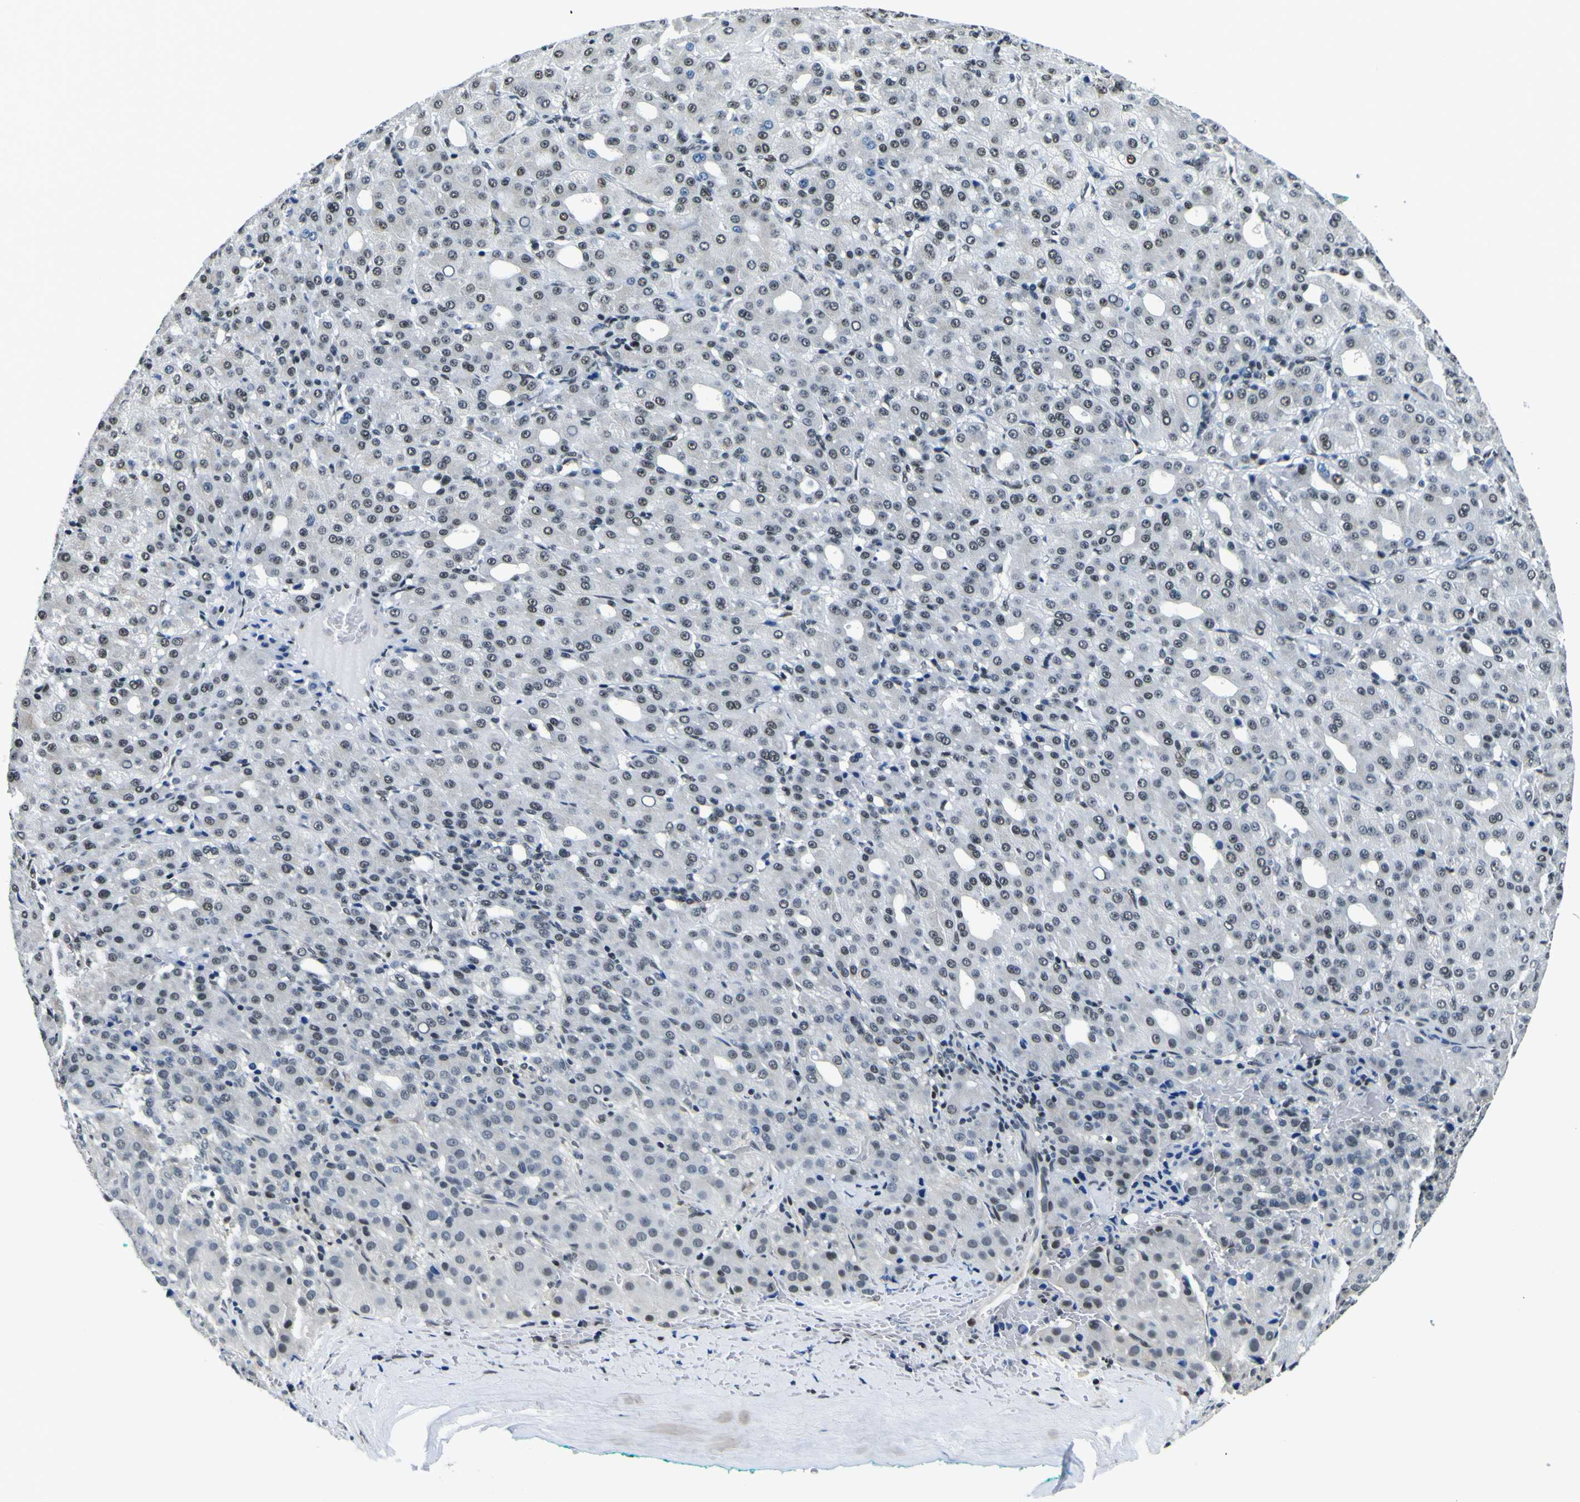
{"staining": {"intensity": "weak", "quantity": ">75%", "location": "nuclear"}, "tissue": "liver cancer", "cell_type": "Tumor cells", "image_type": "cancer", "snomed": [{"axis": "morphology", "description": "Carcinoma, Hepatocellular, NOS"}, {"axis": "topography", "description": "Liver"}], "caption": "Tumor cells exhibit low levels of weak nuclear staining in approximately >75% of cells in liver cancer.", "gene": "SP1", "patient": {"sex": "male", "age": 65}}